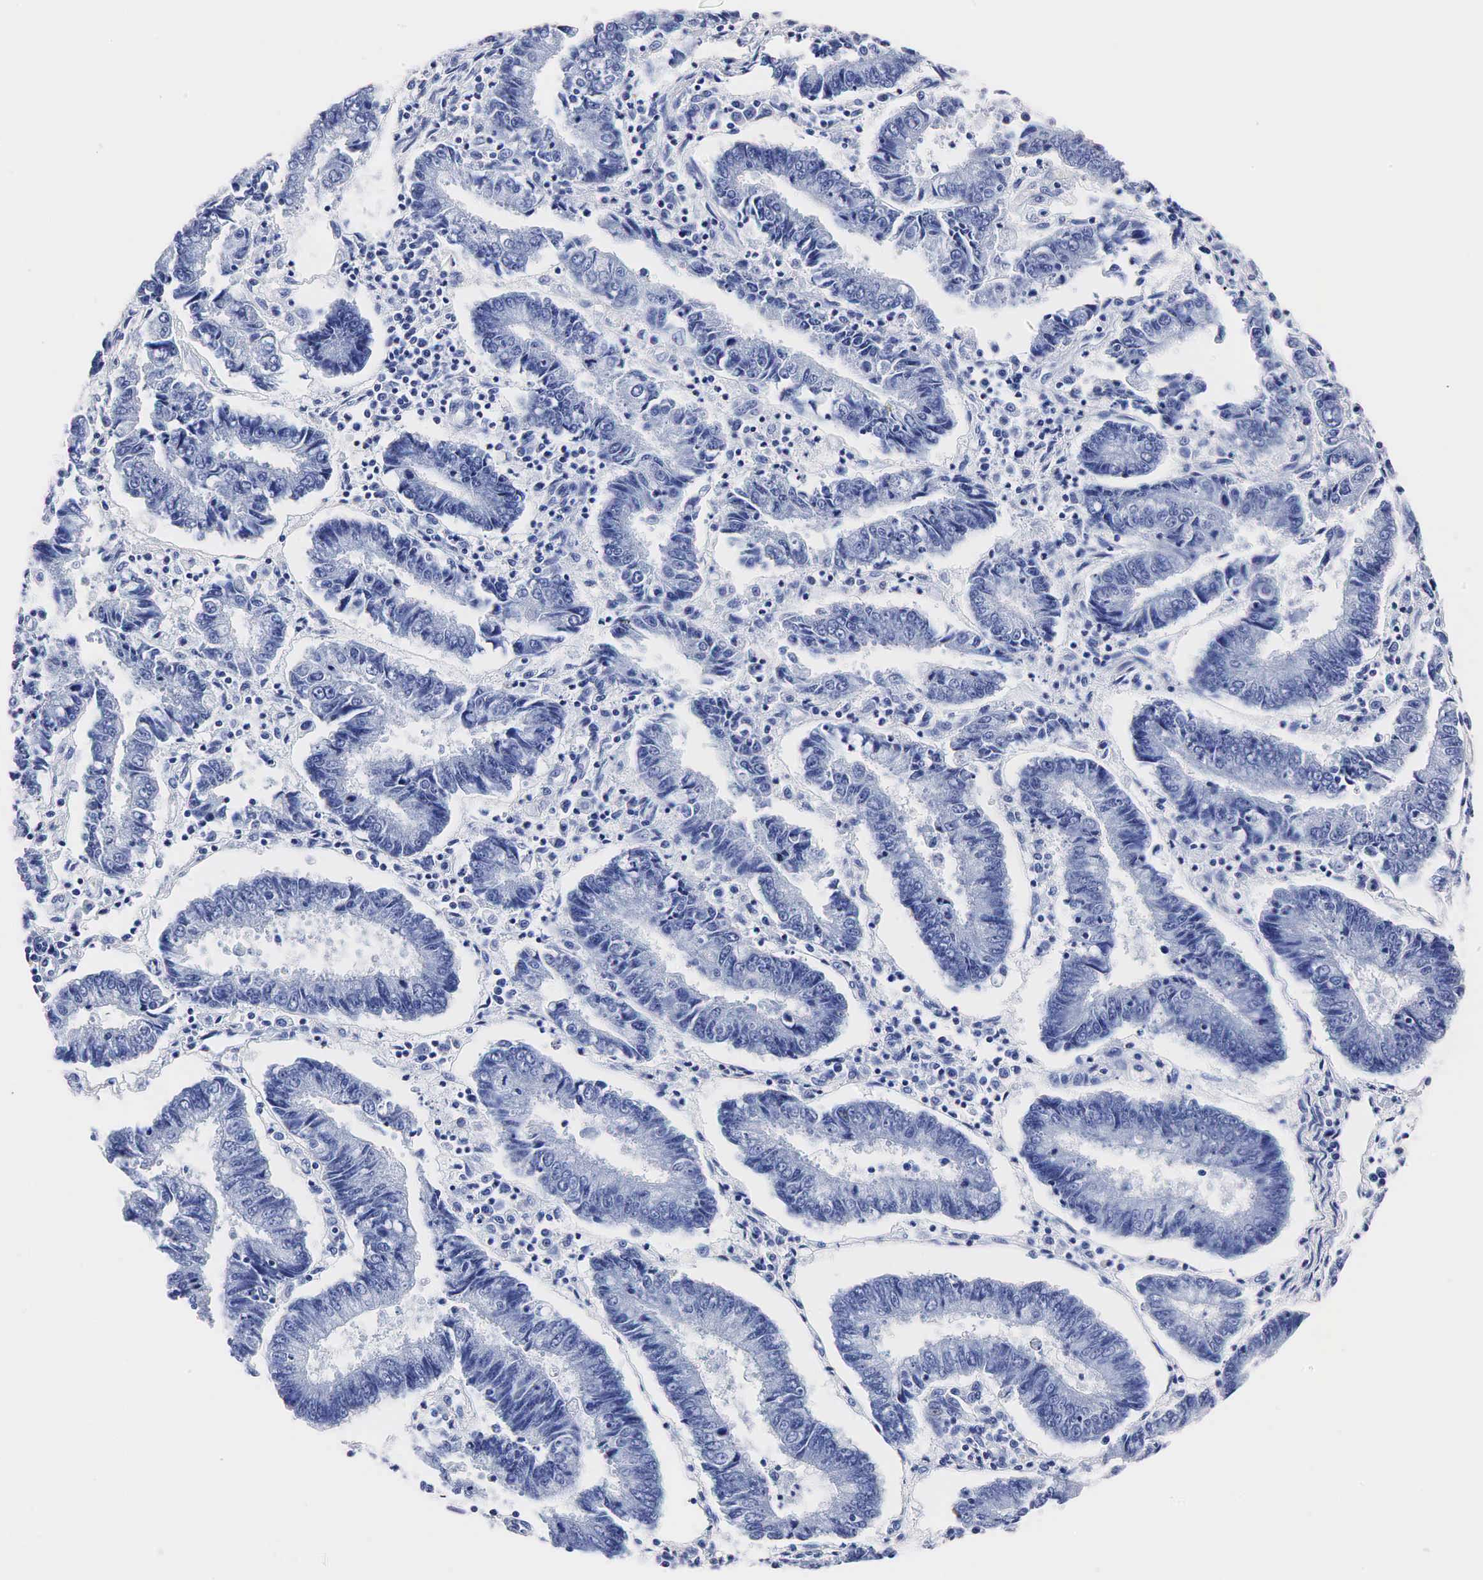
{"staining": {"intensity": "negative", "quantity": "none", "location": "none"}, "tissue": "endometrial cancer", "cell_type": "Tumor cells", "image_type": "cancer", "snomed": [{"axis": "morphology", "description": "Adenocarcinoma, NOS"}, {"axis": "topography", "description": "Endometrium"}], "caption": "DAB immunohistochemical staining of human endometrial adenocarcinoma demonstrates no significant positivity in tumor cells.", "gene": "TG", "patient": {"sex": "female", "age": 75}}